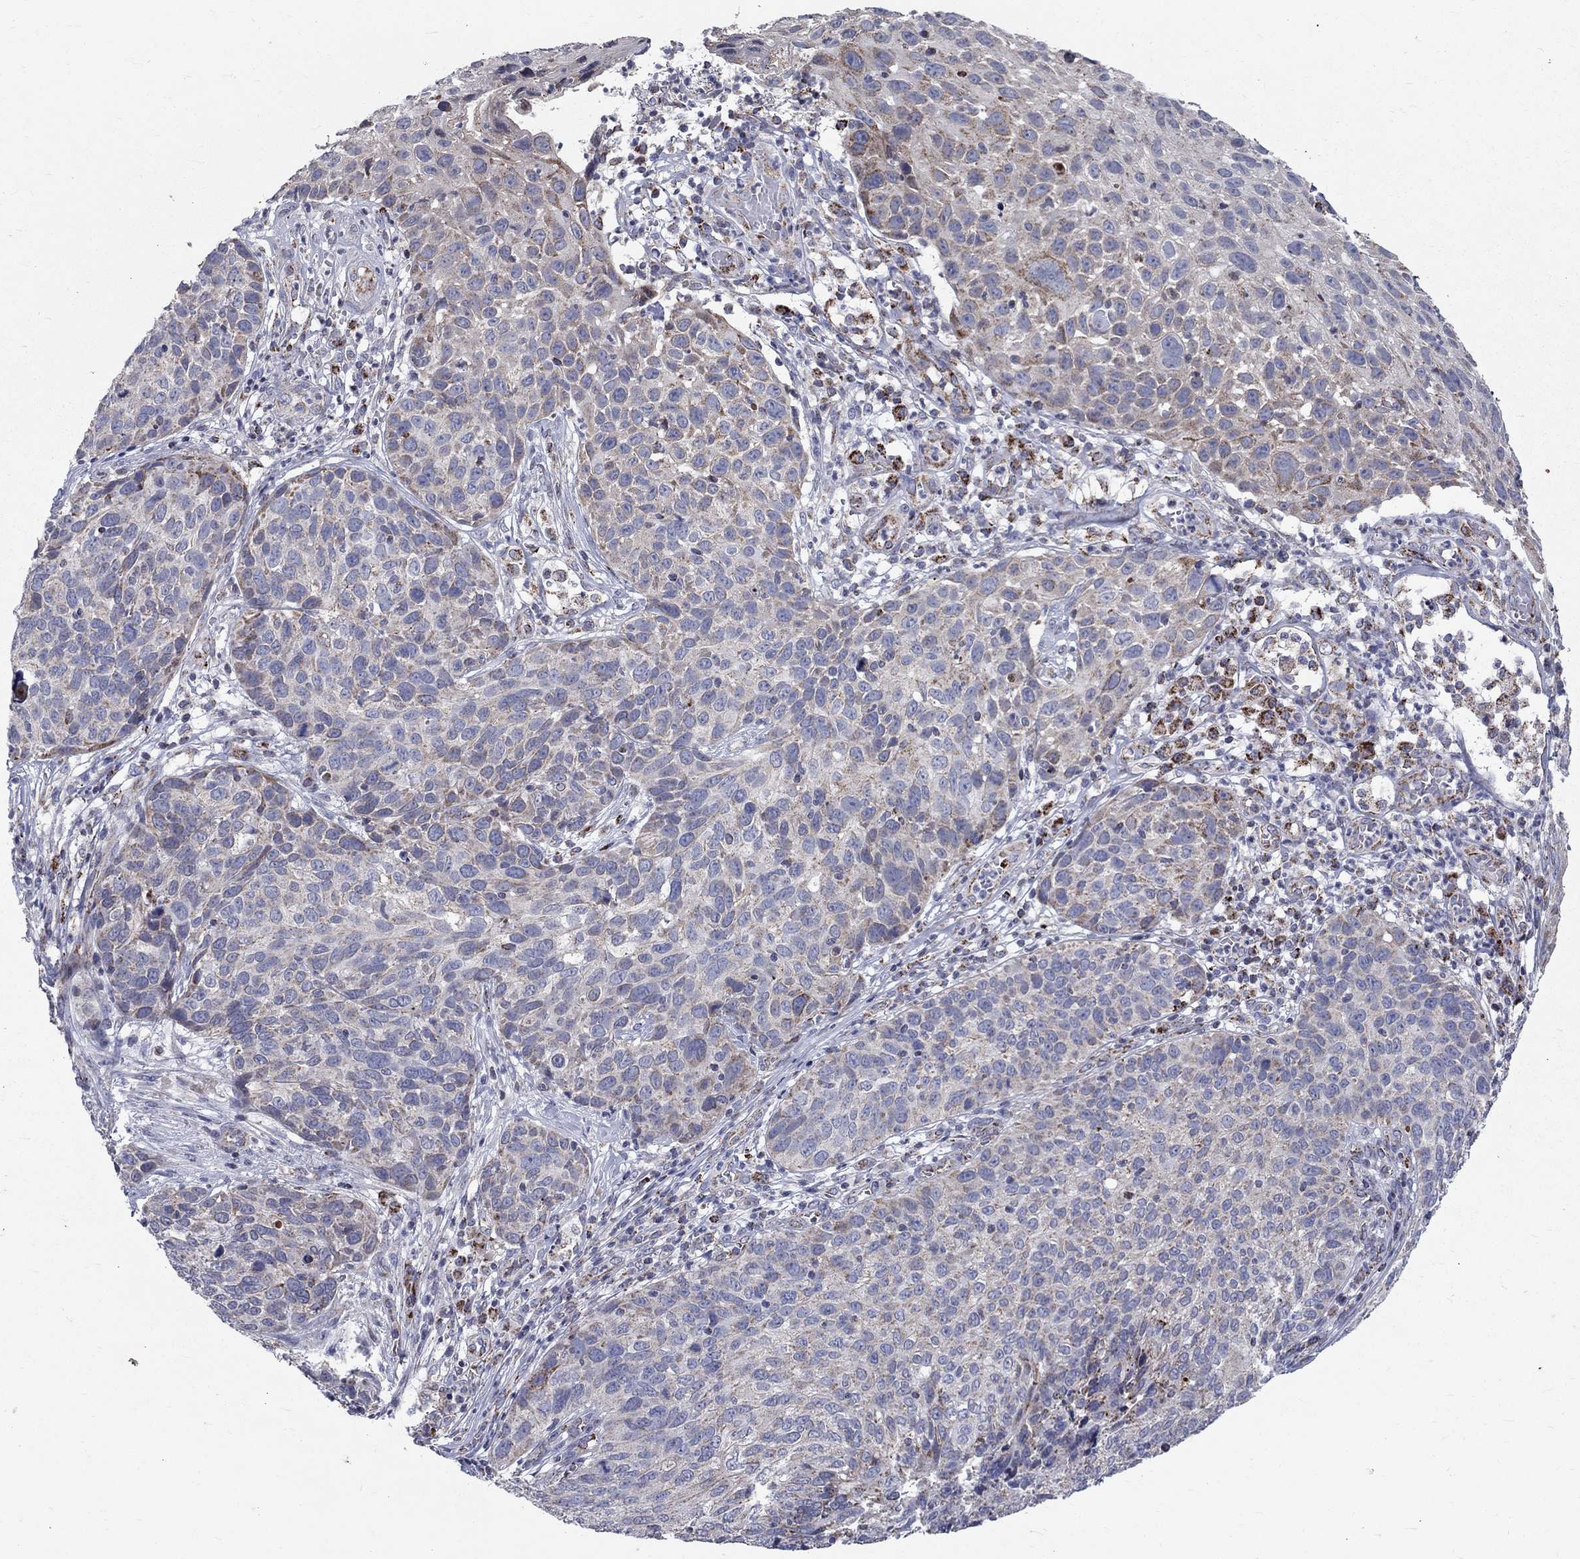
{"staining": {"intensity": "moderate", "quantity": "<25%", "location": "cytoplasmic/membranous"}, "tissue": "skin cancer", "cell_type": "Tumor cells", "image_type": "cancer", "snomed": [{"axis": "morphology", "description": "Squamous cell carcinoma, NOS"}, {"axis": "topography", "description": "Skin"}], "caption": "IHC staining of squamous cell carcinoma (skin), which demonstrates low levels of moderate cytoplasmic/membranous positivity in approximately <25% of tumor cells indicating moderate cytoplasmic/membranous protein expression. The staining was performed using DAB (brown) for protein detection and nuclei were counterstained in hematoxylin (blue).", "gene": "SLC4A10", "patient": {"sex": "male", "age": 92}}